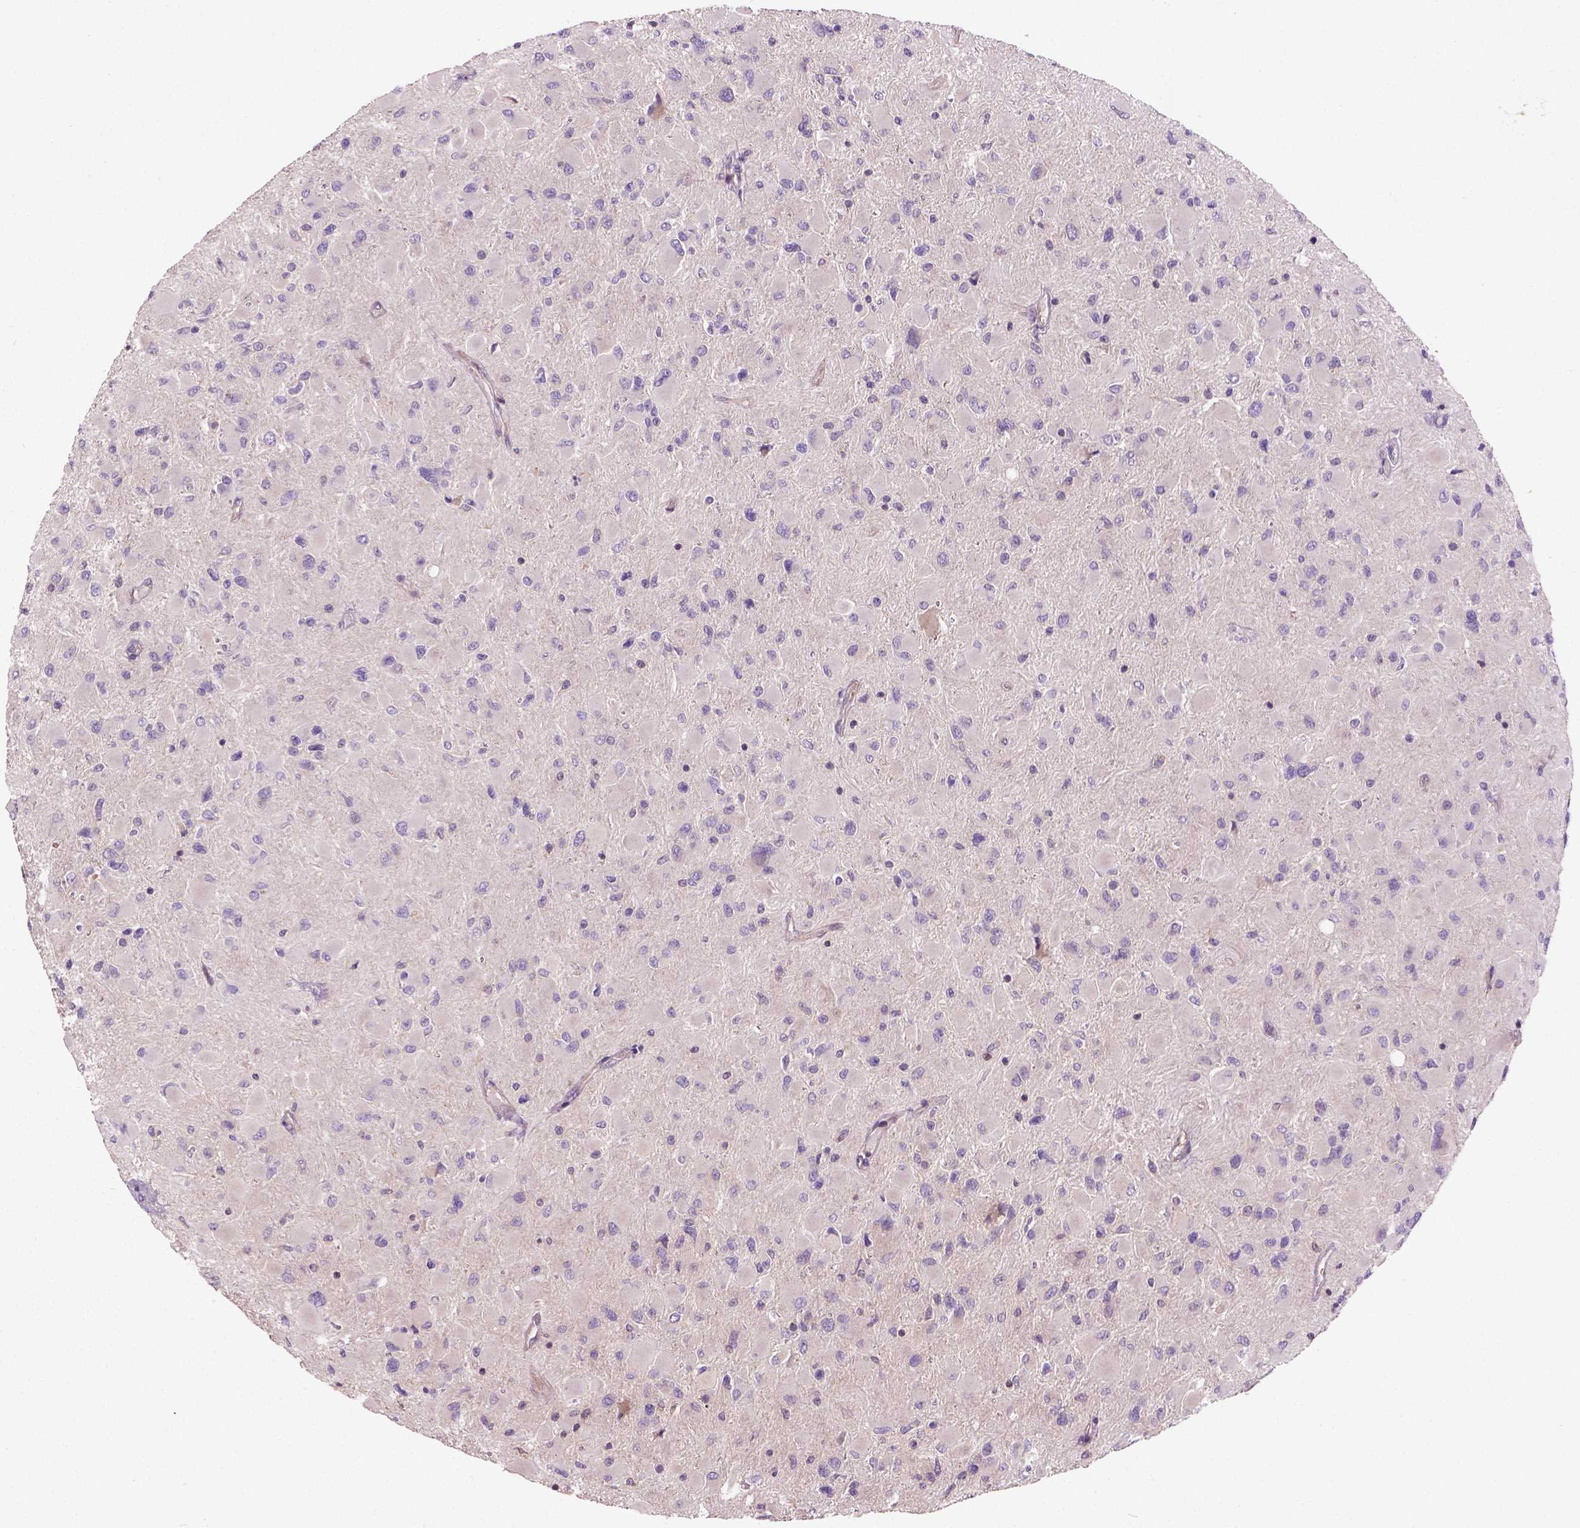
{"staining": {"intensity": "weak", "quantity": "25%-75%", "location": "cytoplasmic/membranous"}, "tissue": "glioma", "cell_type": "Tumor cells", "image_type": "cancer", "snomed": [{"axis": "morphology", "description": "Glioma, malignant, High grade"}, {"axis": "topography", "description": "Cerebral cortex"}], "caption": "Immunohistochemical staining of glioma shows low levels of weak cytoplasmic/membranous positivity in about 25%-75% of tumor cells. Immunohistochemistry stains the protein of interest in brown and the nuclei are stained blue.", "gene": "CRACR2A", "patient": {"sex": "female", "age": 36}}